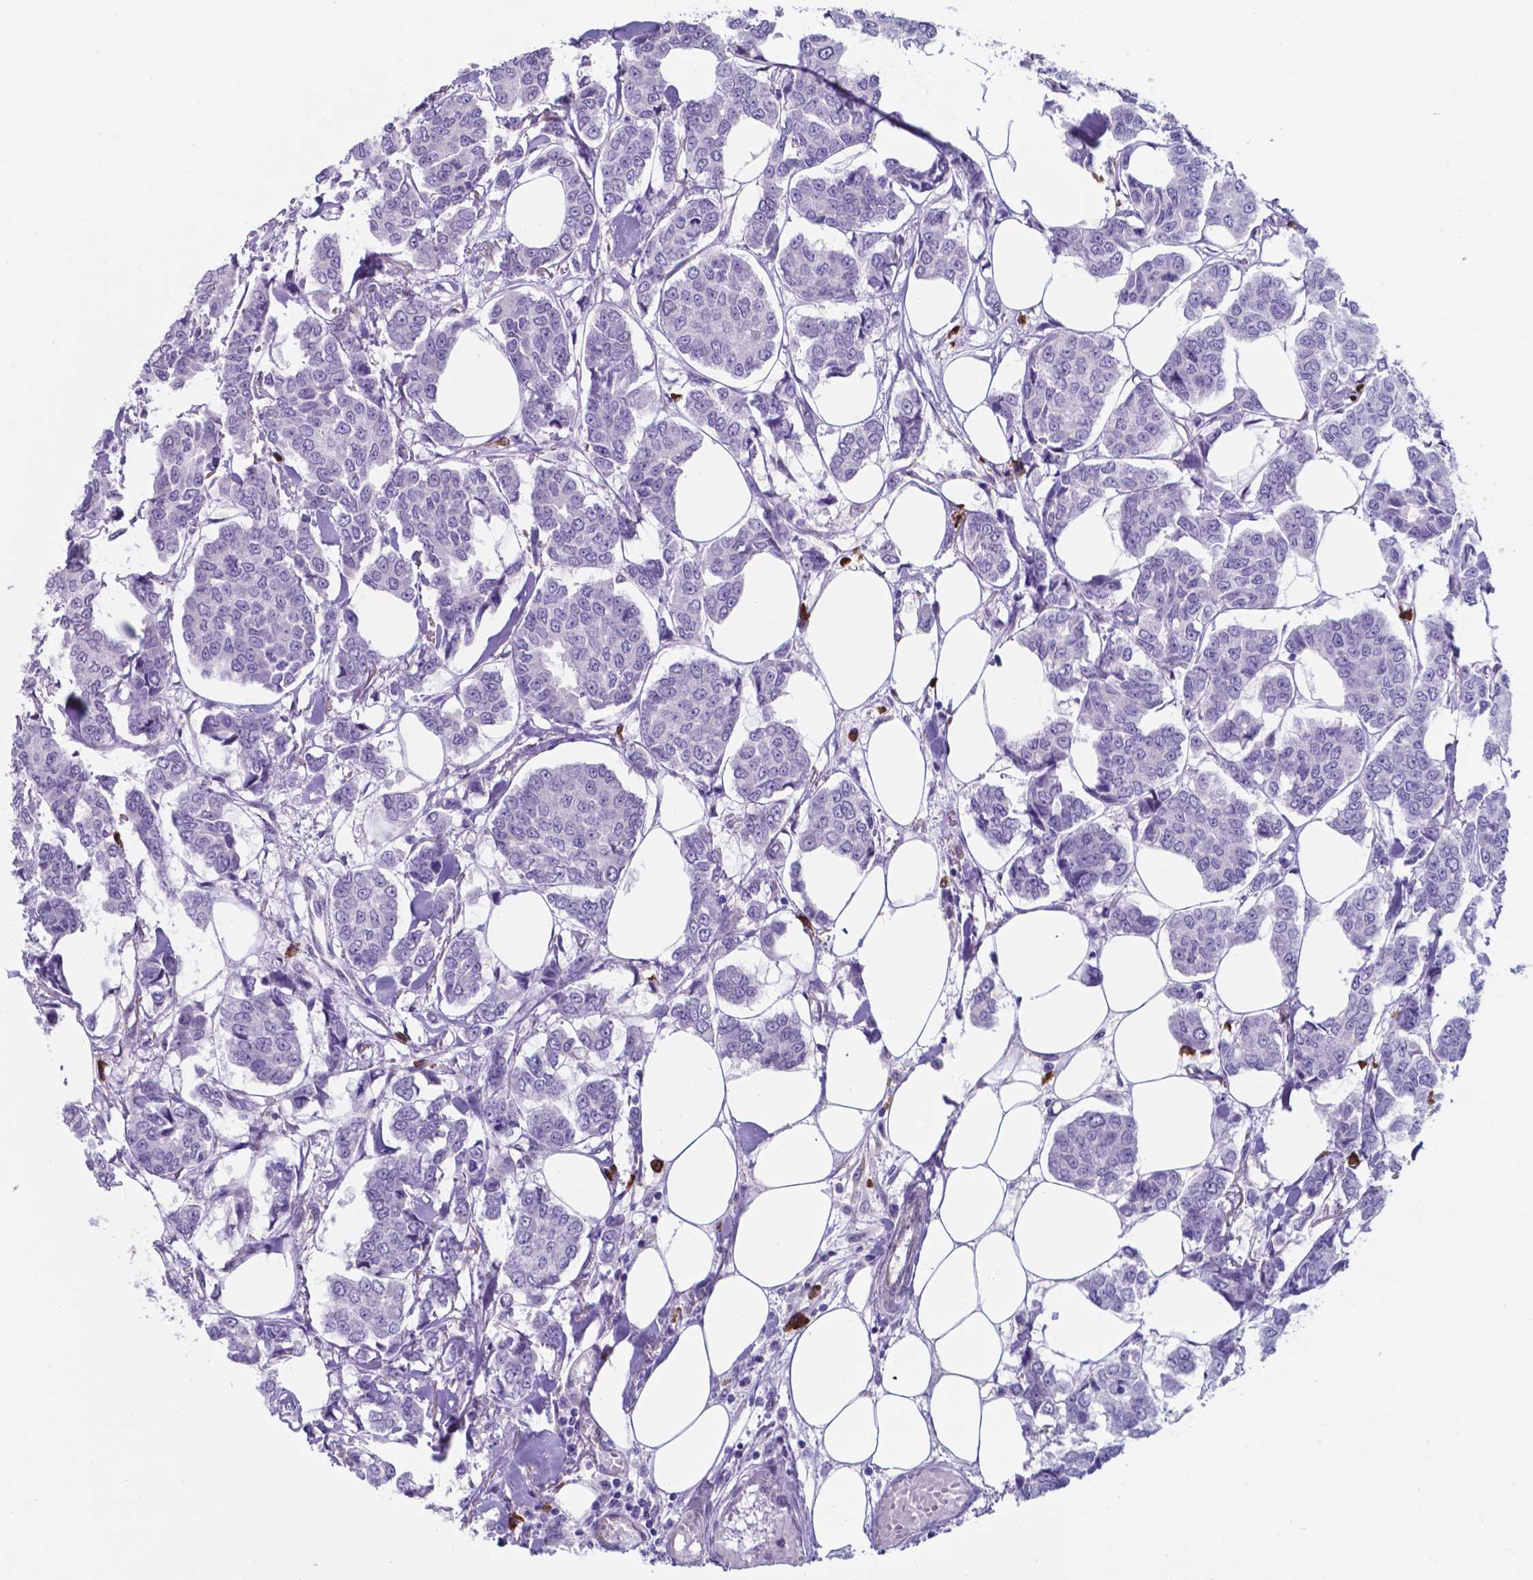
{"staining": {"intensity": "negative", "quantity": "none", "location": "none"}, "tissue": "breast cancer", "cell_type": "Tumor cells", "image_type": "cancer", "snomed": [{"axis": "morphology", "description": "Duct carcinoma"}, {"axis": "topography", "description": "Breast"}], "caption": "Photomicrograph shows no significant protein positivity in tumor cells of breast cancer (invasive ductal carcinoma).", "gene": "UBE2J1", "patient": {"sex": "female", "age": 94}}